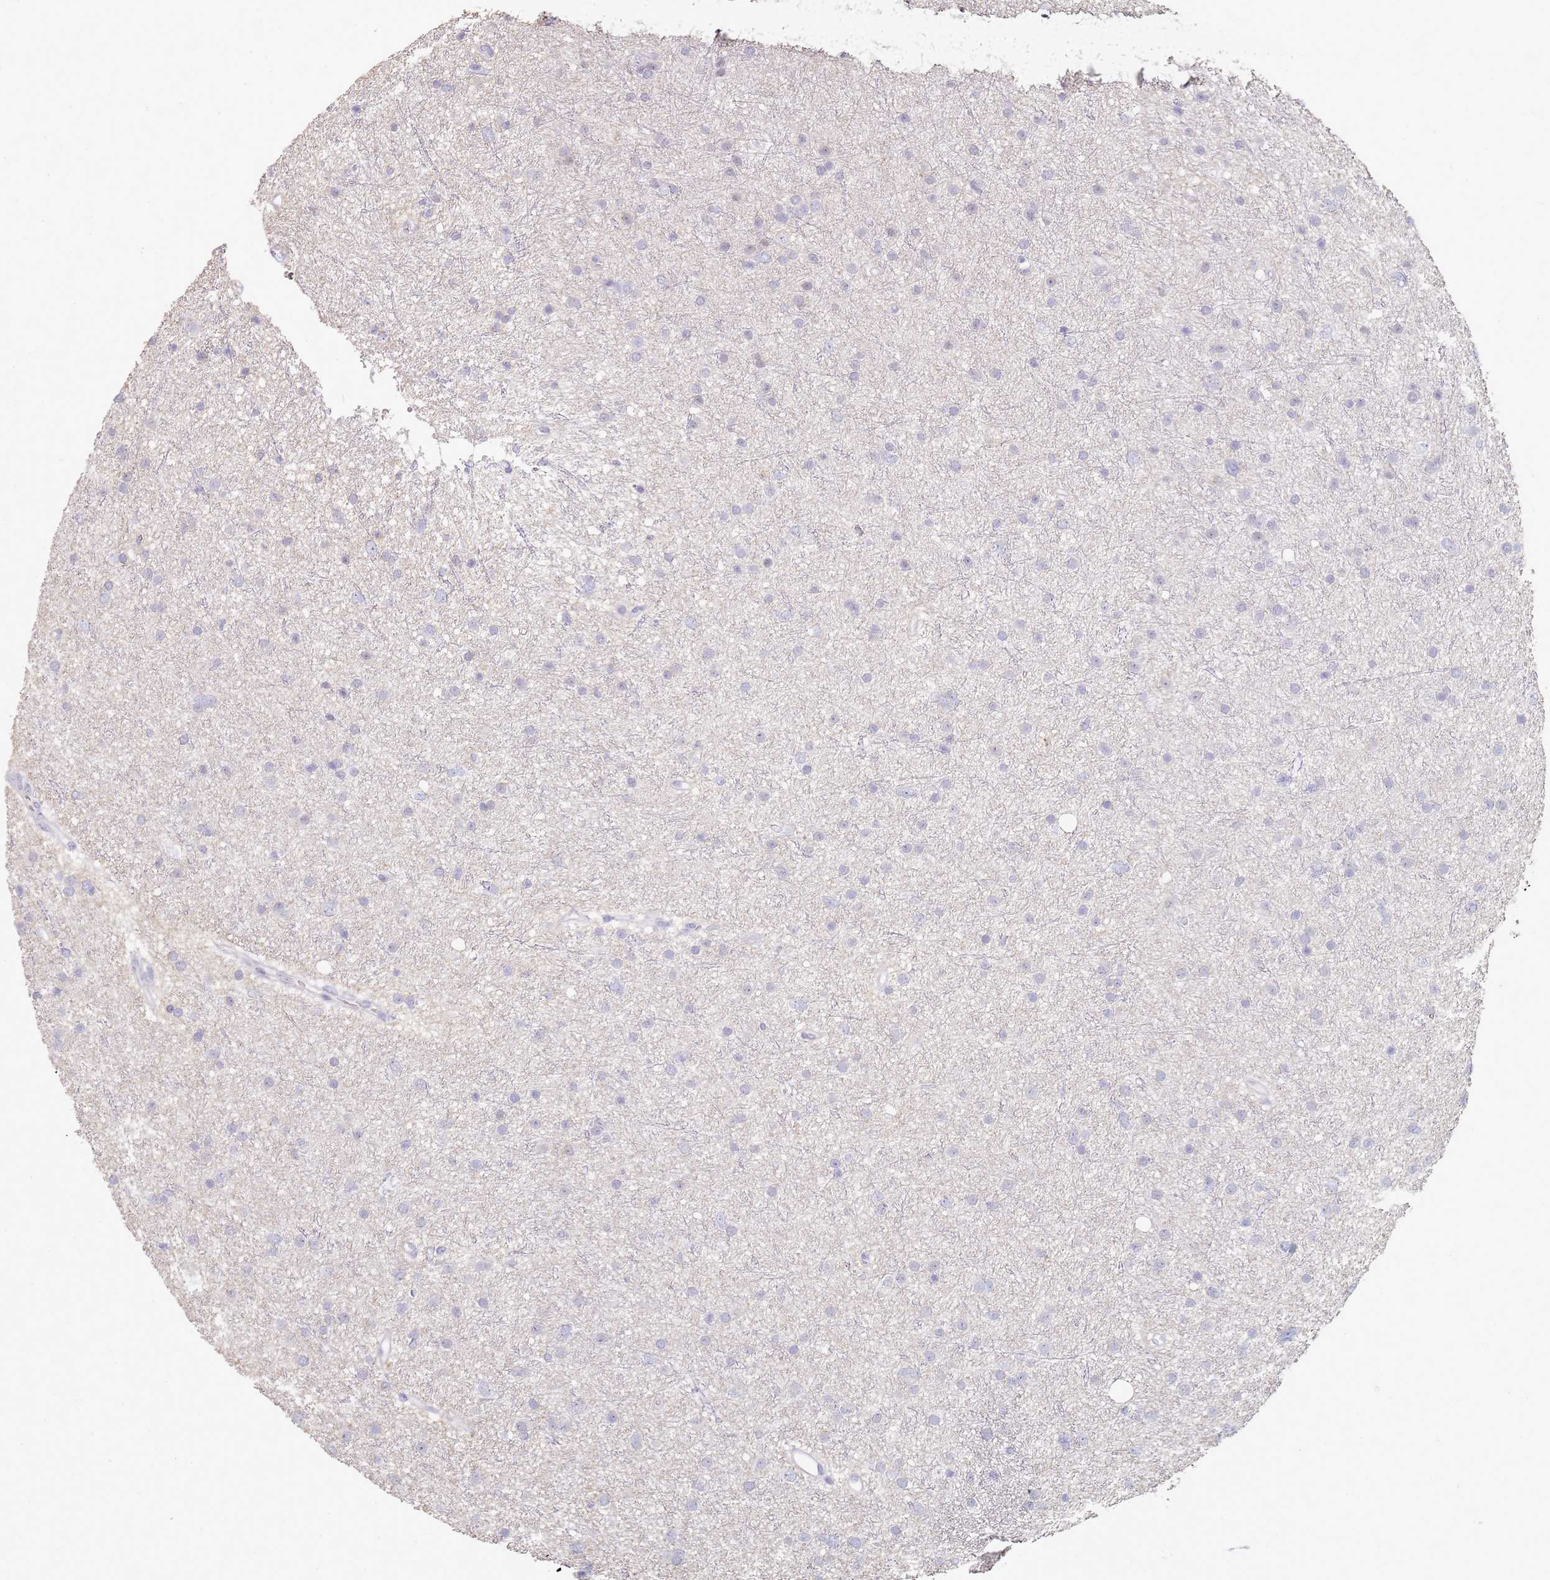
{"staining": {"intensity": "negative", "quantity": "none", "location": "none"}, "tissue": "glioma", "cell_type": "Tumor cells", "image_type": "cancer", "snomed": [{"axis": "morphology", "description": "Glioma, malignant, Low grade"}, {"axis": "topography", "description": "Cerebral cortex"}], "caption": "An IHC histopathology image of malignant glioma (low-grade) is shown. There is no staining in tumor cells of malignant glioma (low-grade). The staining was performed using DAB to visualize the protein expression in brown, while the nuclei were stained in blue with hematoxylin (Magnification: 20x).", "gene": "DNAH11", "patient": {"sex": "female", "age": 39}}